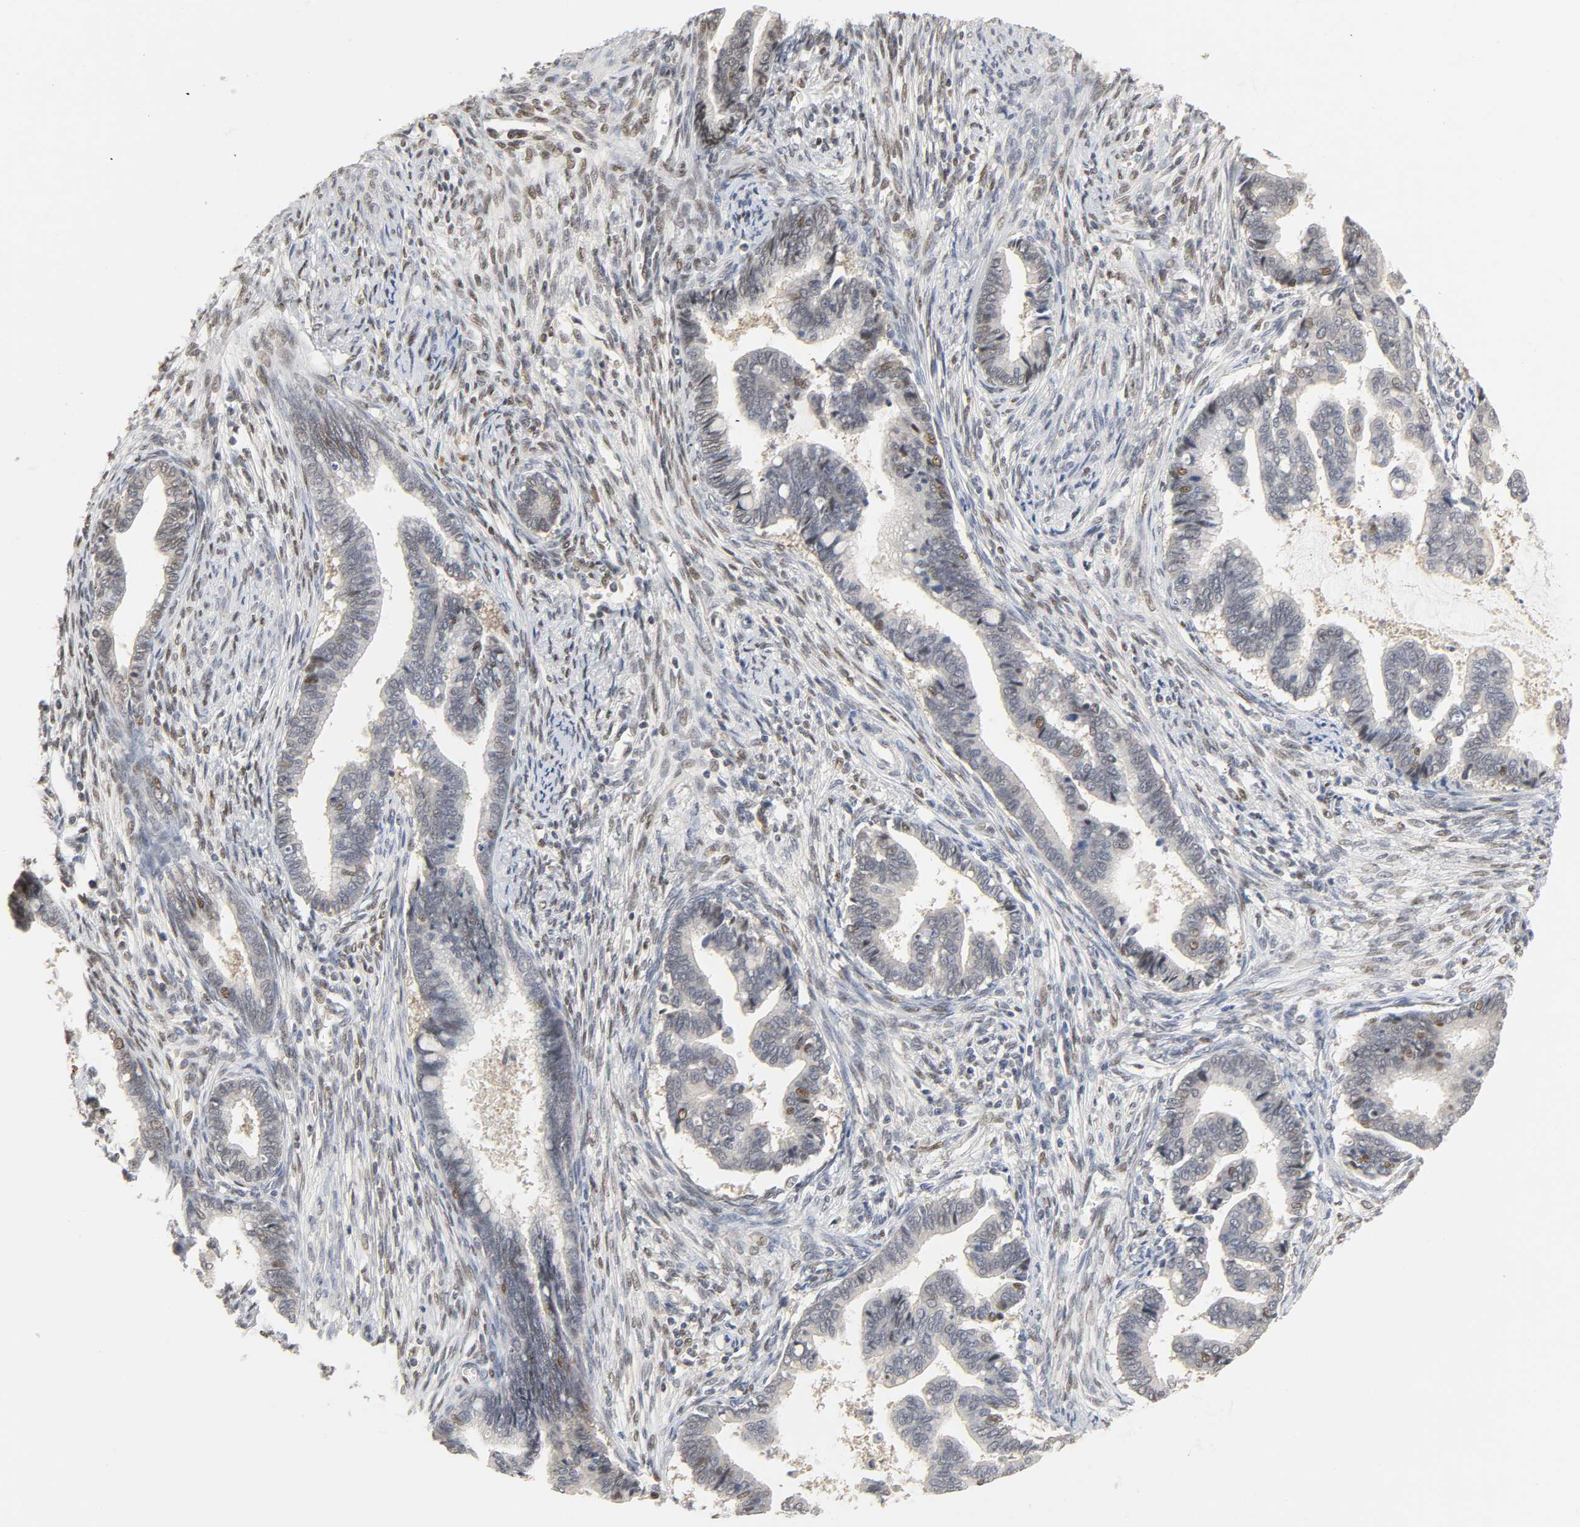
{"staining": {"intensity": "weak", "quantity": "25%-75%", "location": "nuclear"}, "tissue": "cervical cancer", "cell_type": "Tumor cells", "image_type": "cancer", "snomed": [{"axis": "morphology", "description": "Adenocarcinoma, NOS"}, {"axis": "topography", "description": "Cervix"}], "caption": "Tumor cells show weak nuclear positivity in about 25%-75% of cells in cervical cancer.", "gene": "NCOA6", "patient": {"sex": "female", "age": 44}}